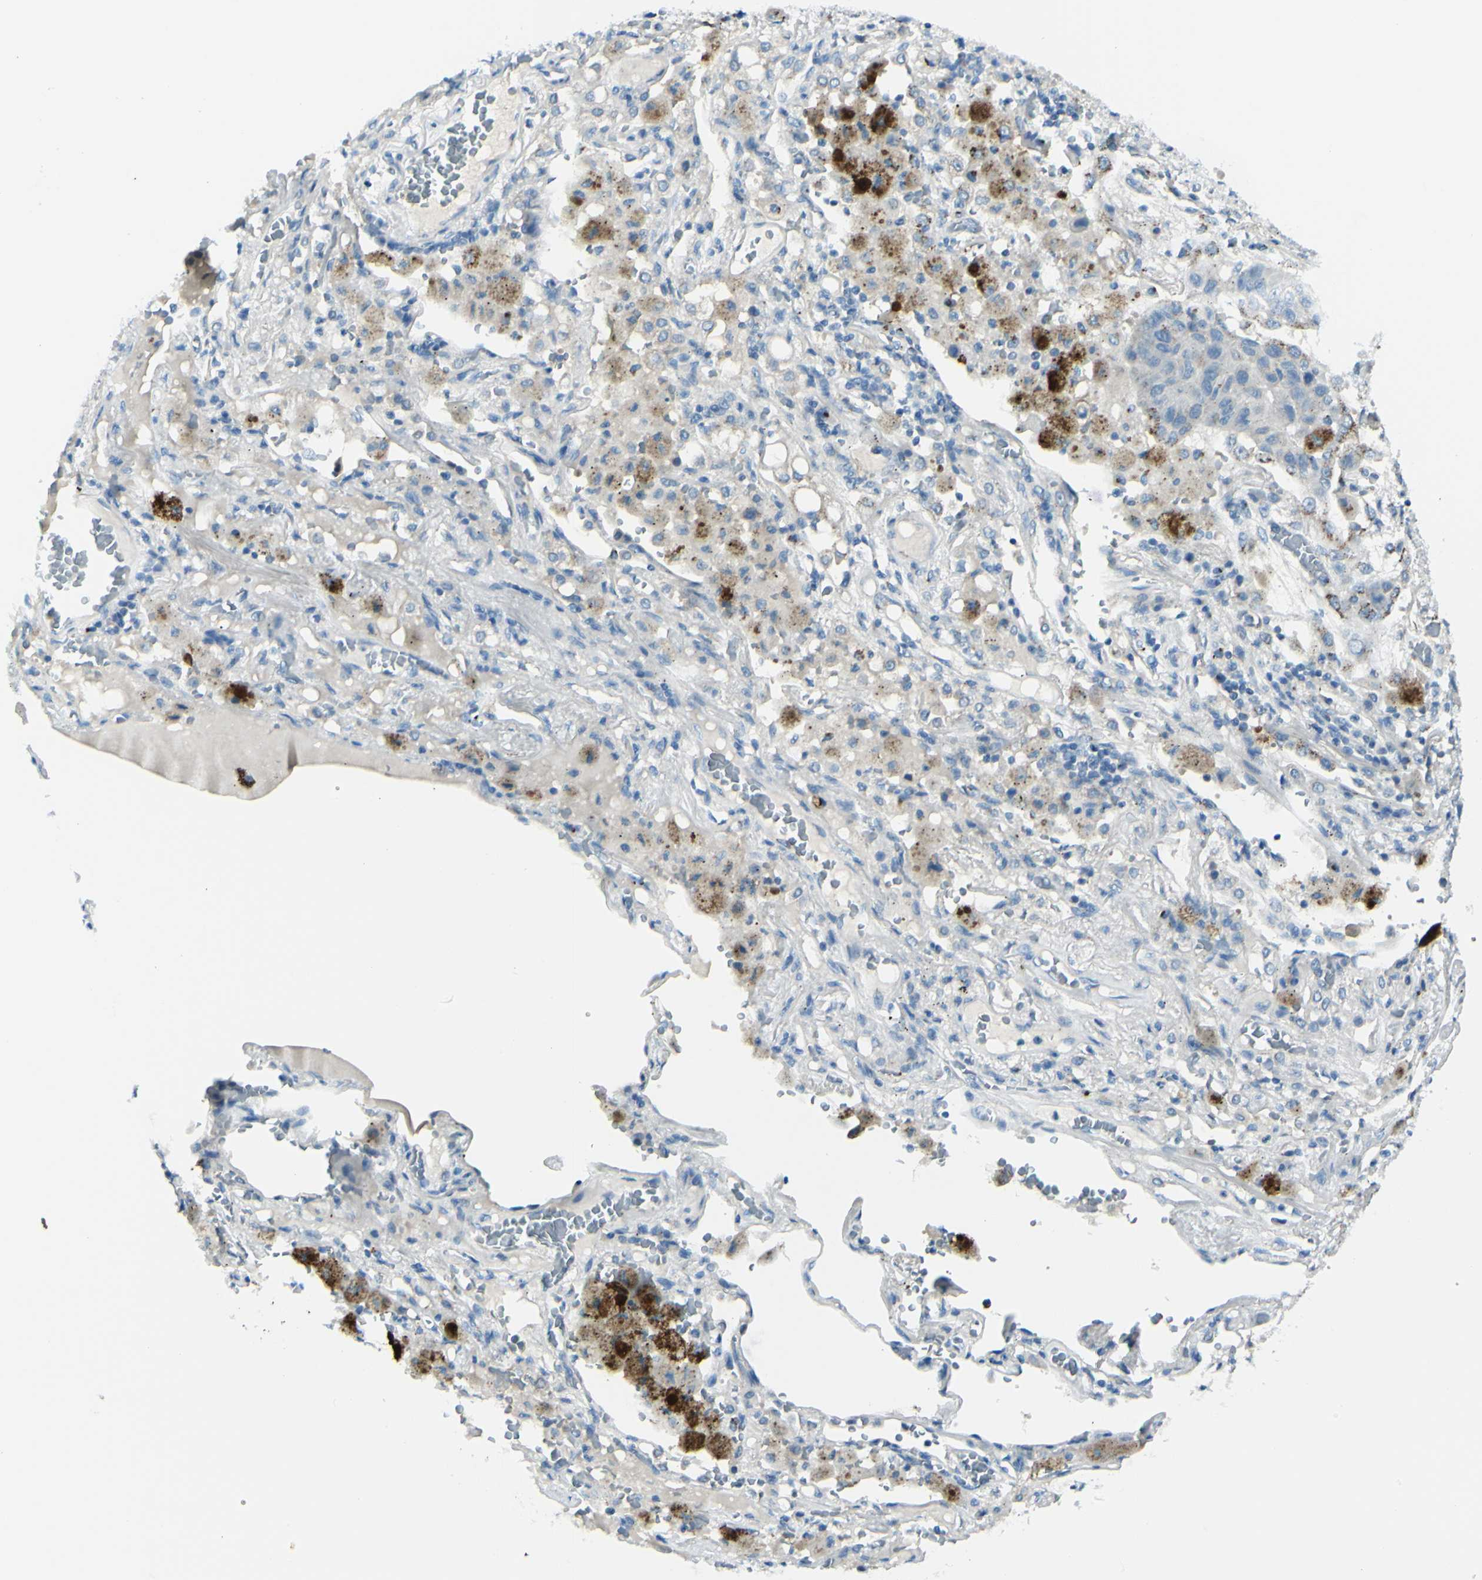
{"staining": {"intensity": "negative", "quantity": "none", "location": "none"}, "tissue": "lung cancer", "cell_type": "Tumor cells", "image_type": "cancer", "snomed": [{"axis": "morphology", "description": "Squamous cell carcinoma, NOS"}, {"axis": "topography", "description": "Lung"}], "caption": "The micrograph demonstrates no significant positivity in tumor cells of lung cancer. Brightfield microscopy of immunohistochemistry stained with DAB (3,3'-diaminobenzidine) (brown) and hematoxylin (blue), captured at high magnification.", "gene": "B4GALT1", "patient": {"sex": "male", "age": 57}}